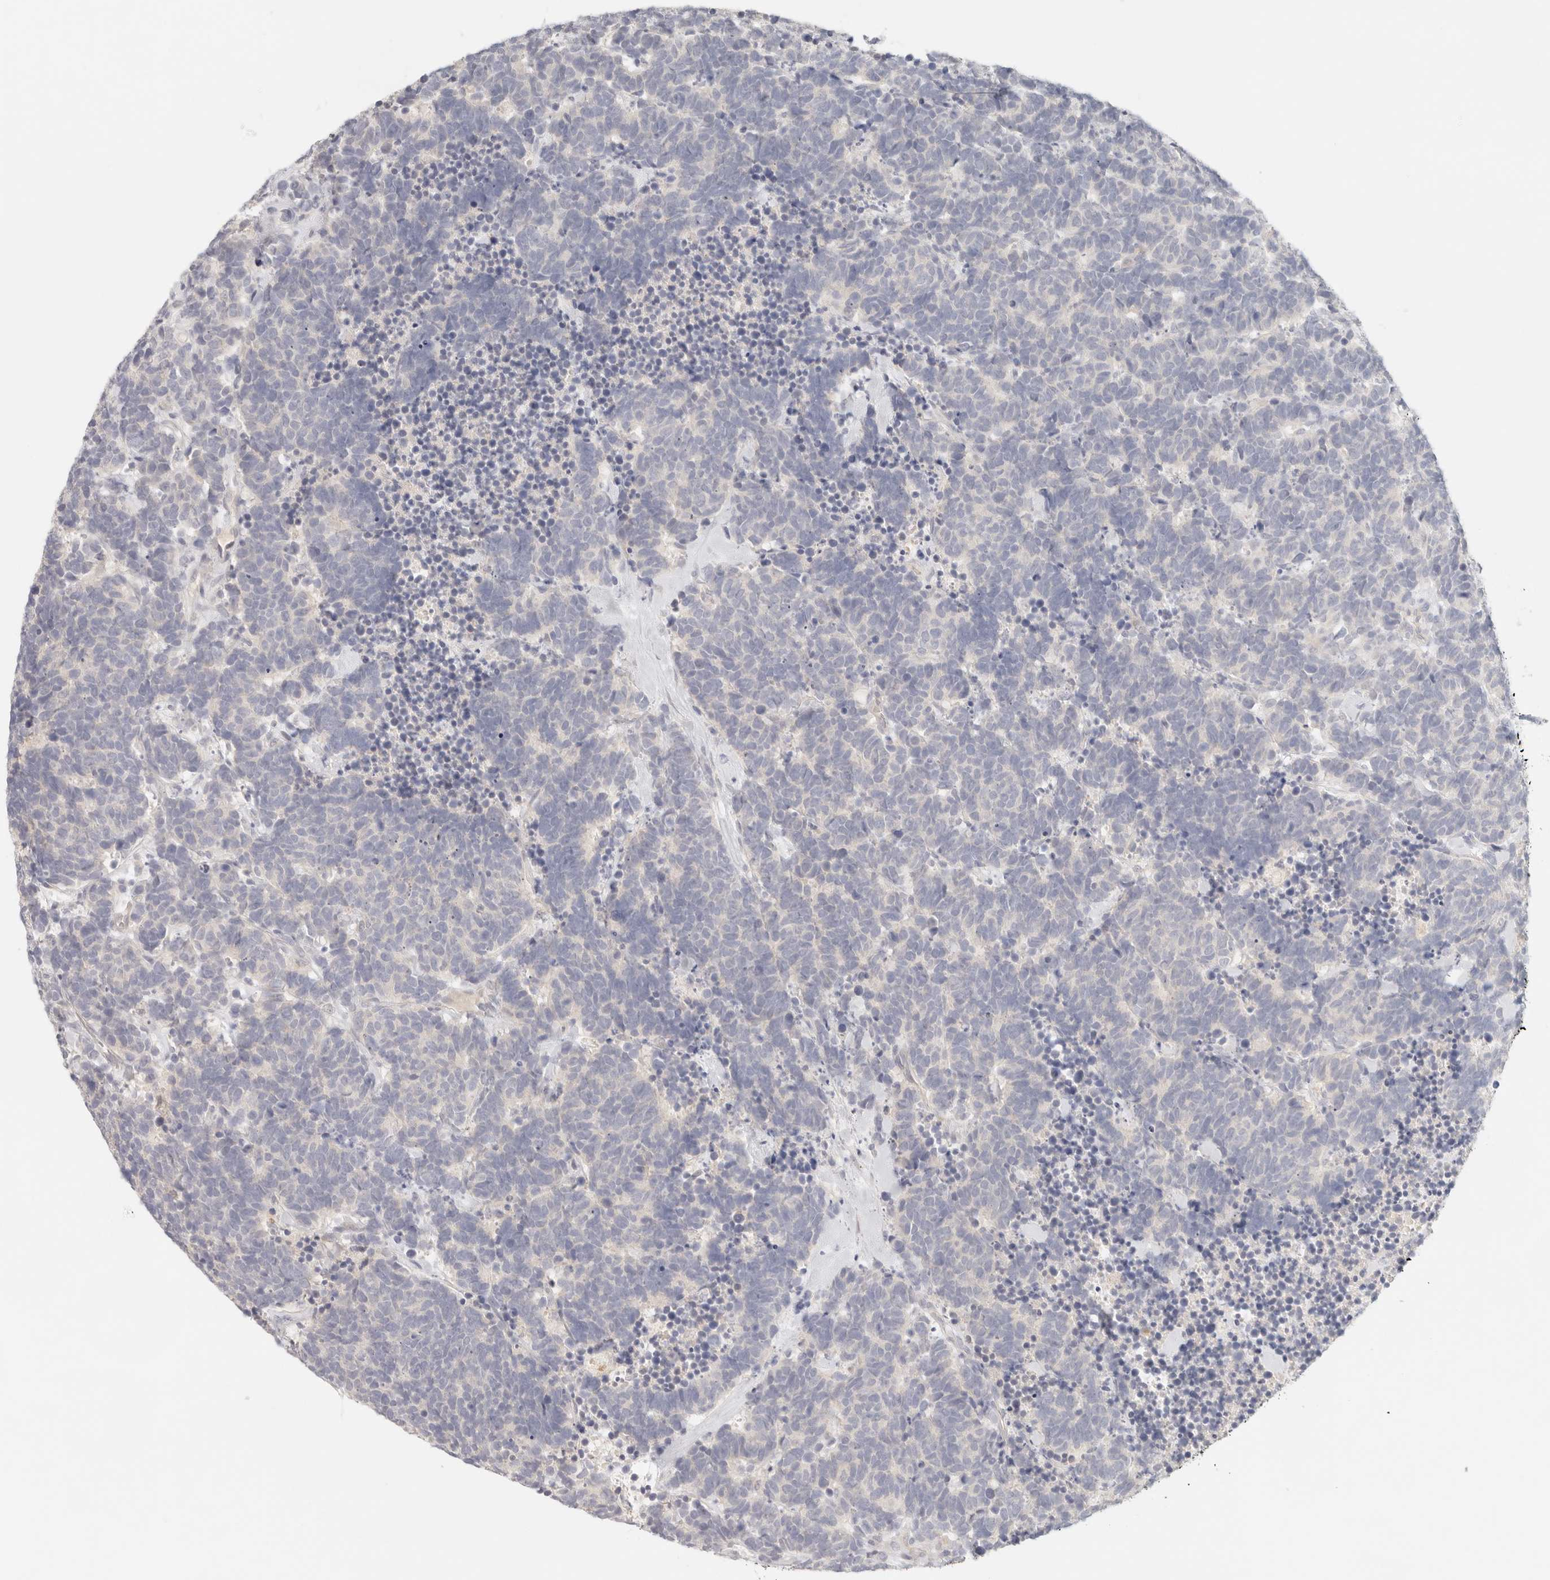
{"staining": {"intensity": "negative", "quantity": "none", "location": "none"}, "tissue": "carcinoid", "cell_type": "Tumor cells", "image_type": "cancer", "snomed": [{"axis": "morphology", "description": "Carcinoma, NOS"}, {"axis": "morphology", "description": "Carcinoid, malignant, NOS"}, {"axis": "topography", "description": "Urinary bladder"}], "caption": "Immunohistochemistry photomicrograph of carcinoma stained for a protein (brown), which shows no positivity in tumor cells.", "gene": "SPHK1", "patient": {"sex": "male", "age": 57}}